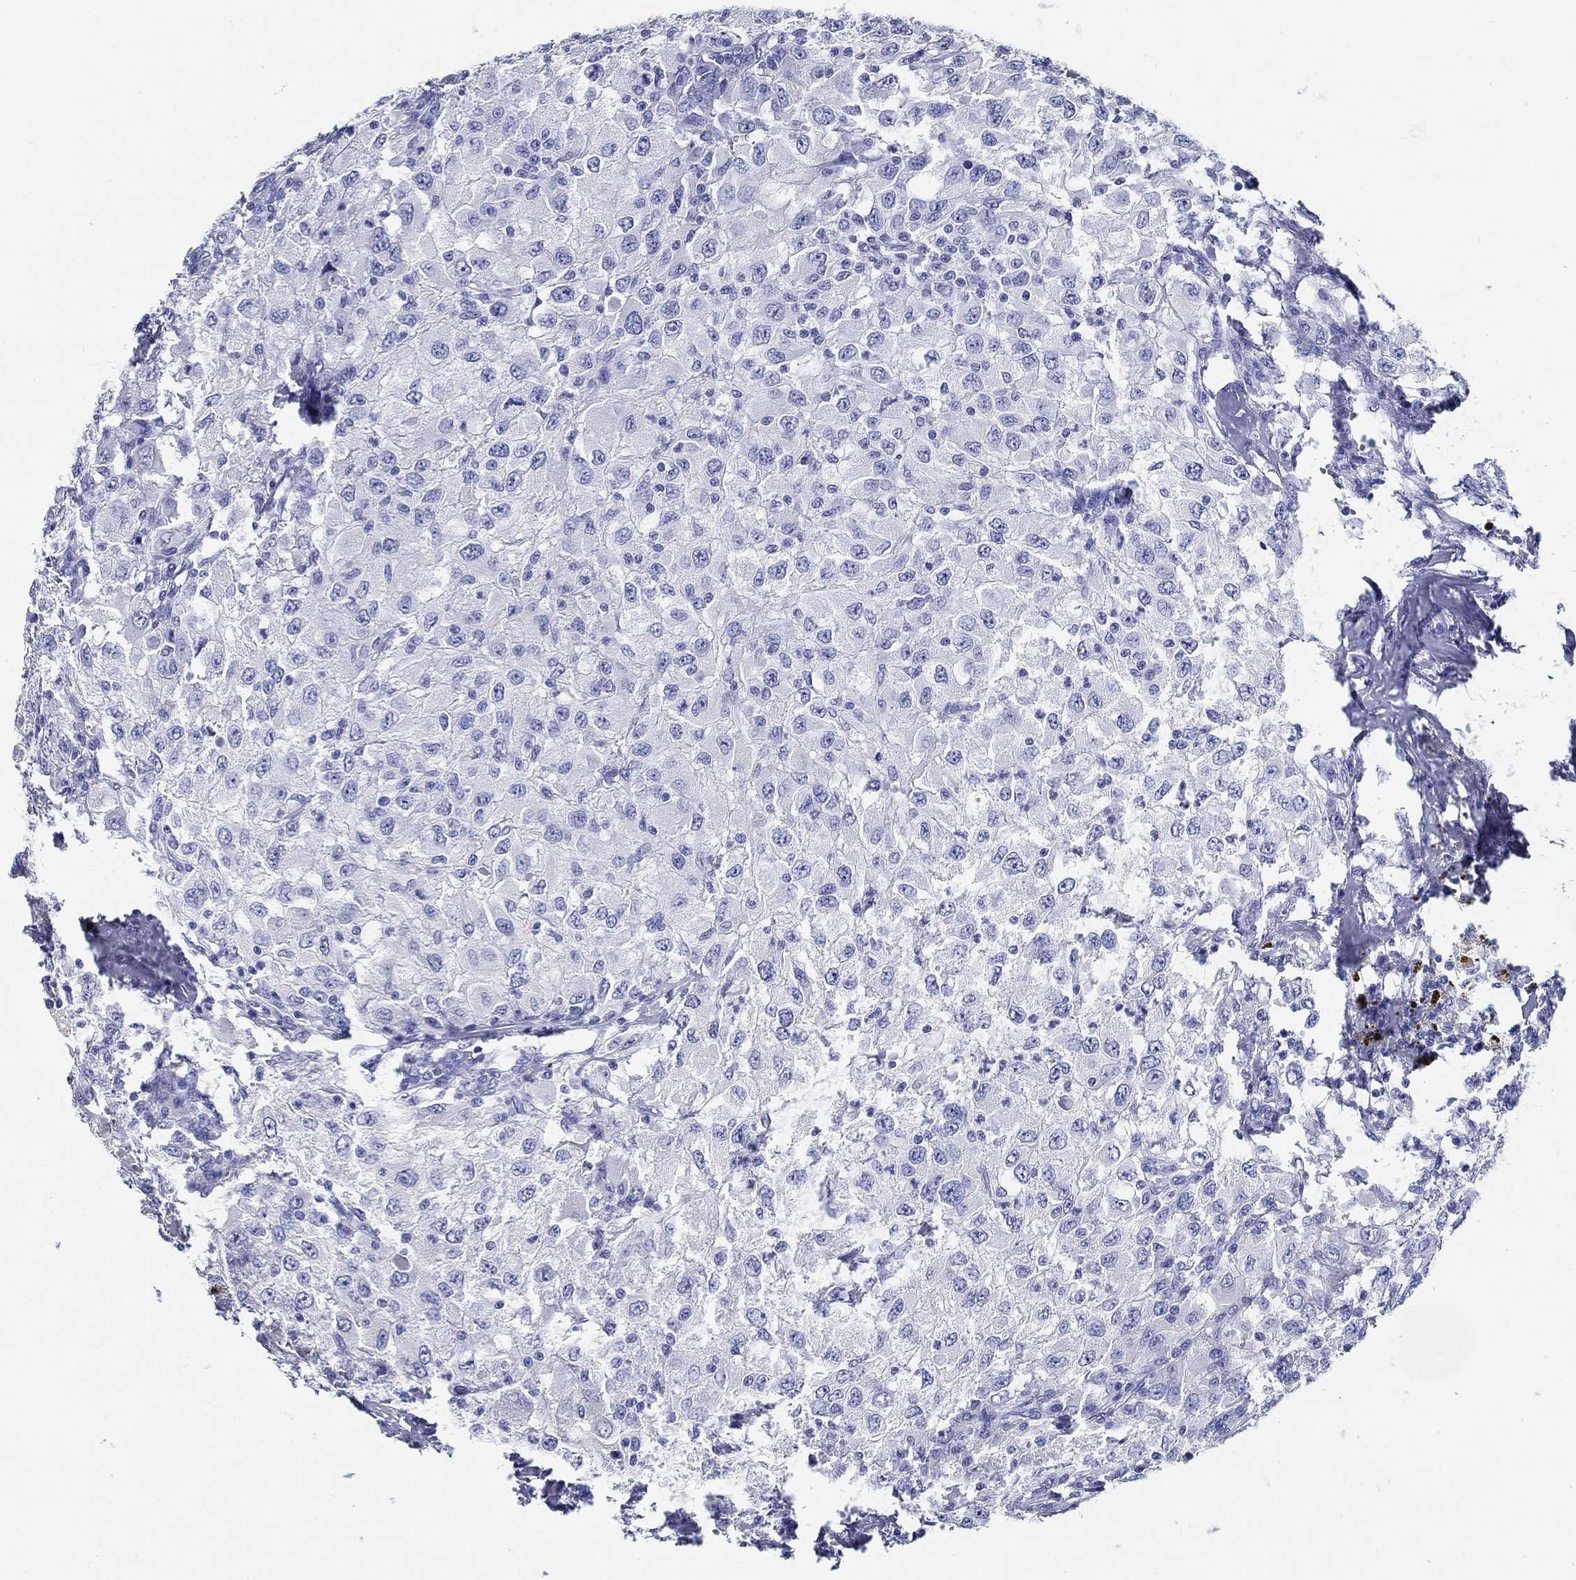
{"staining": {"intensity": "negative", "quantity": "none", "location": "none"}, "tissue": "renal cancer", "cell_type": "Tumor cells", "image_type": "cancer", "snomed": [{"axis": "morphology", "description": "Adenocarcinoma, NOS"}, {"axis": "topography", "description": "Kidney"}], "caption": "The image reveals no staining of tumor cells in renal adenocarcinoma.", "gene": "RD3L", "patient": {"sex": "female", "age": 67}}